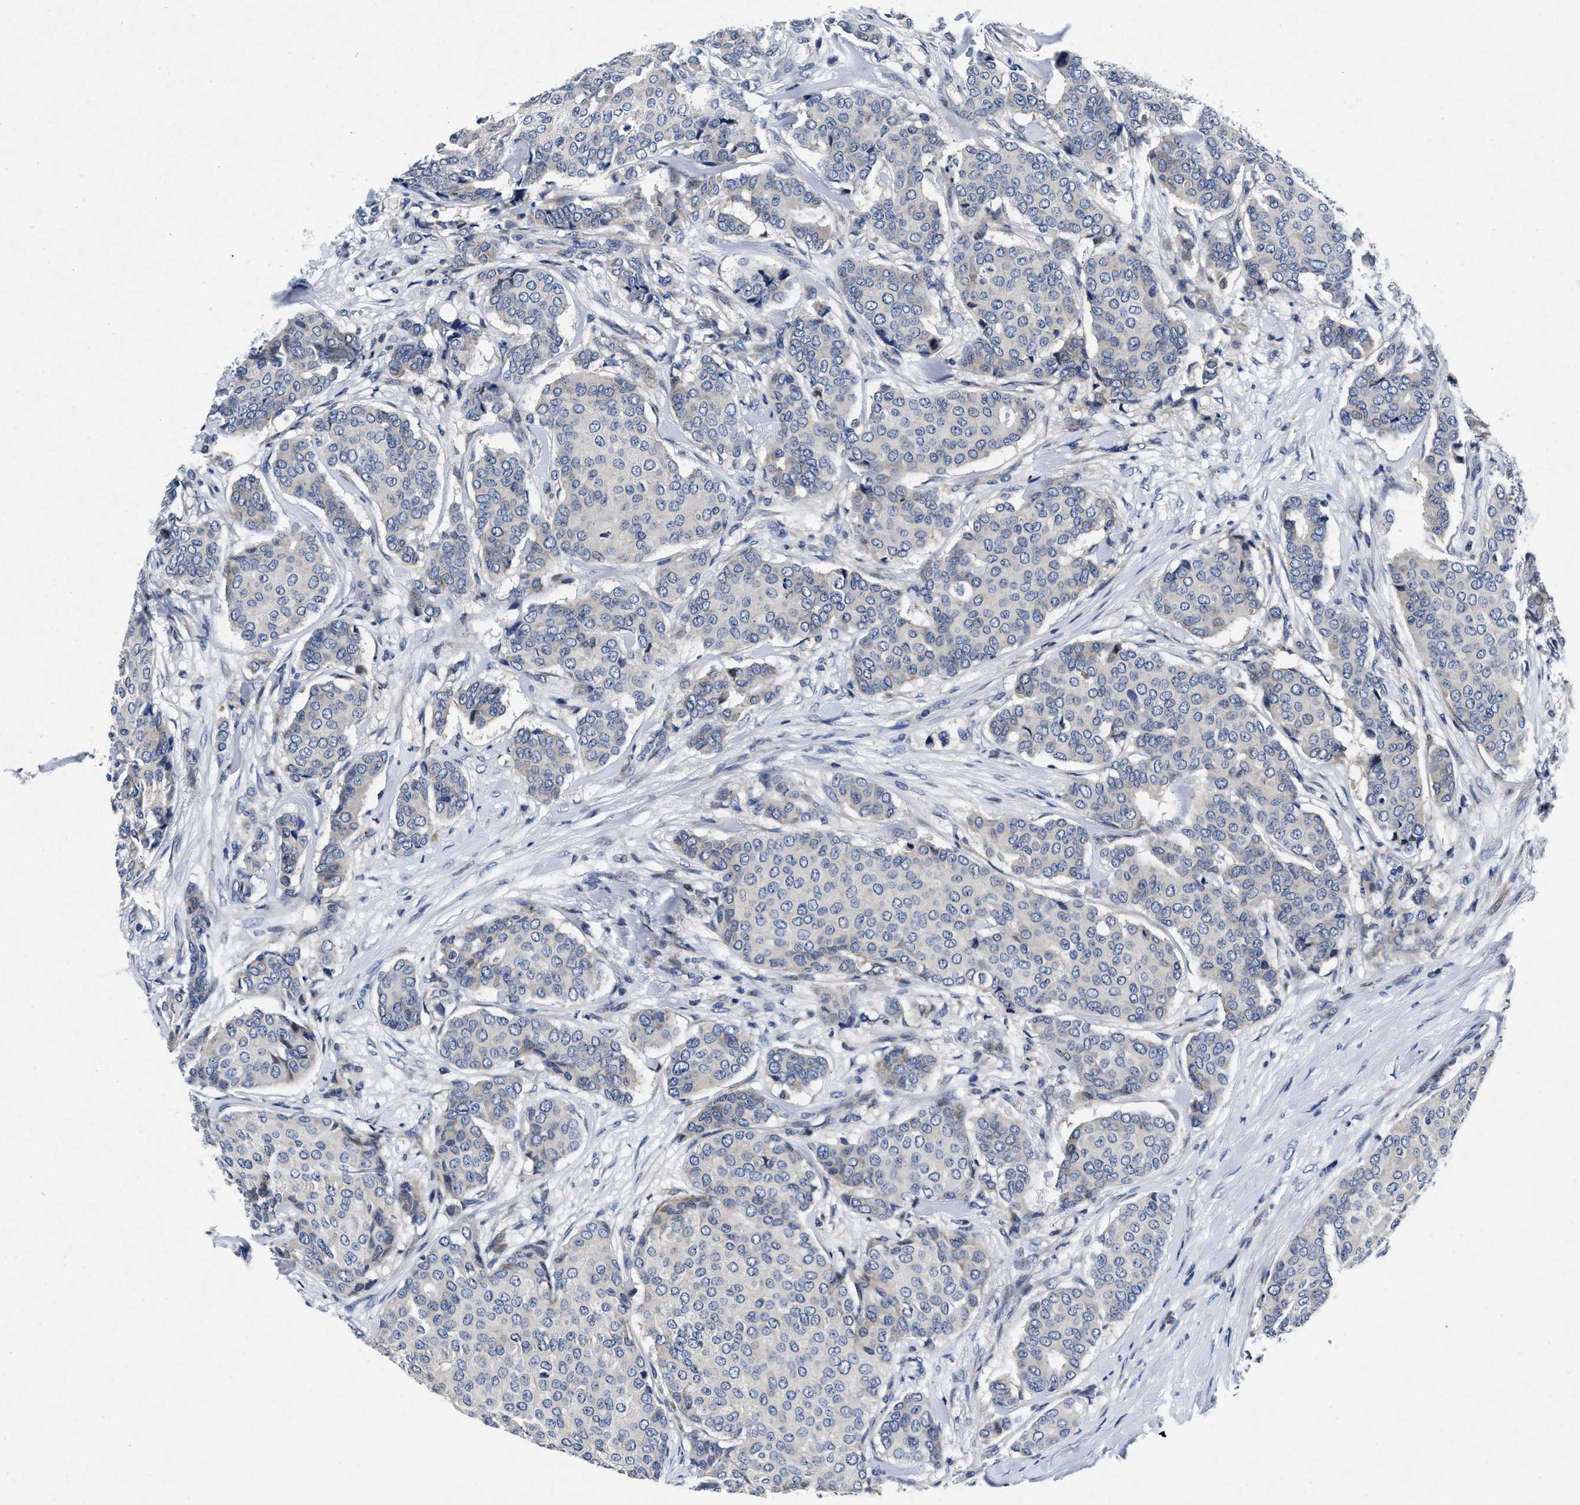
{"staining": {"intensity": "negative", "quantity": "none", "location": "none"}, "tissue": "breast cancer", "cell_type": "Tumor cells", "image_type": "cancer", "snomed": [{"axis": "morphology", "description": "Duct carcinoma"}, {"axis": "topography", "description": "Breast"}], "caption": "High power microscopy image of an IHC micrograph of intraductal carcinoma (breast), revealing no significant staining in tumor cells.", "gene": "LAD1", "patient": {"sex": "female", "age": 75}}